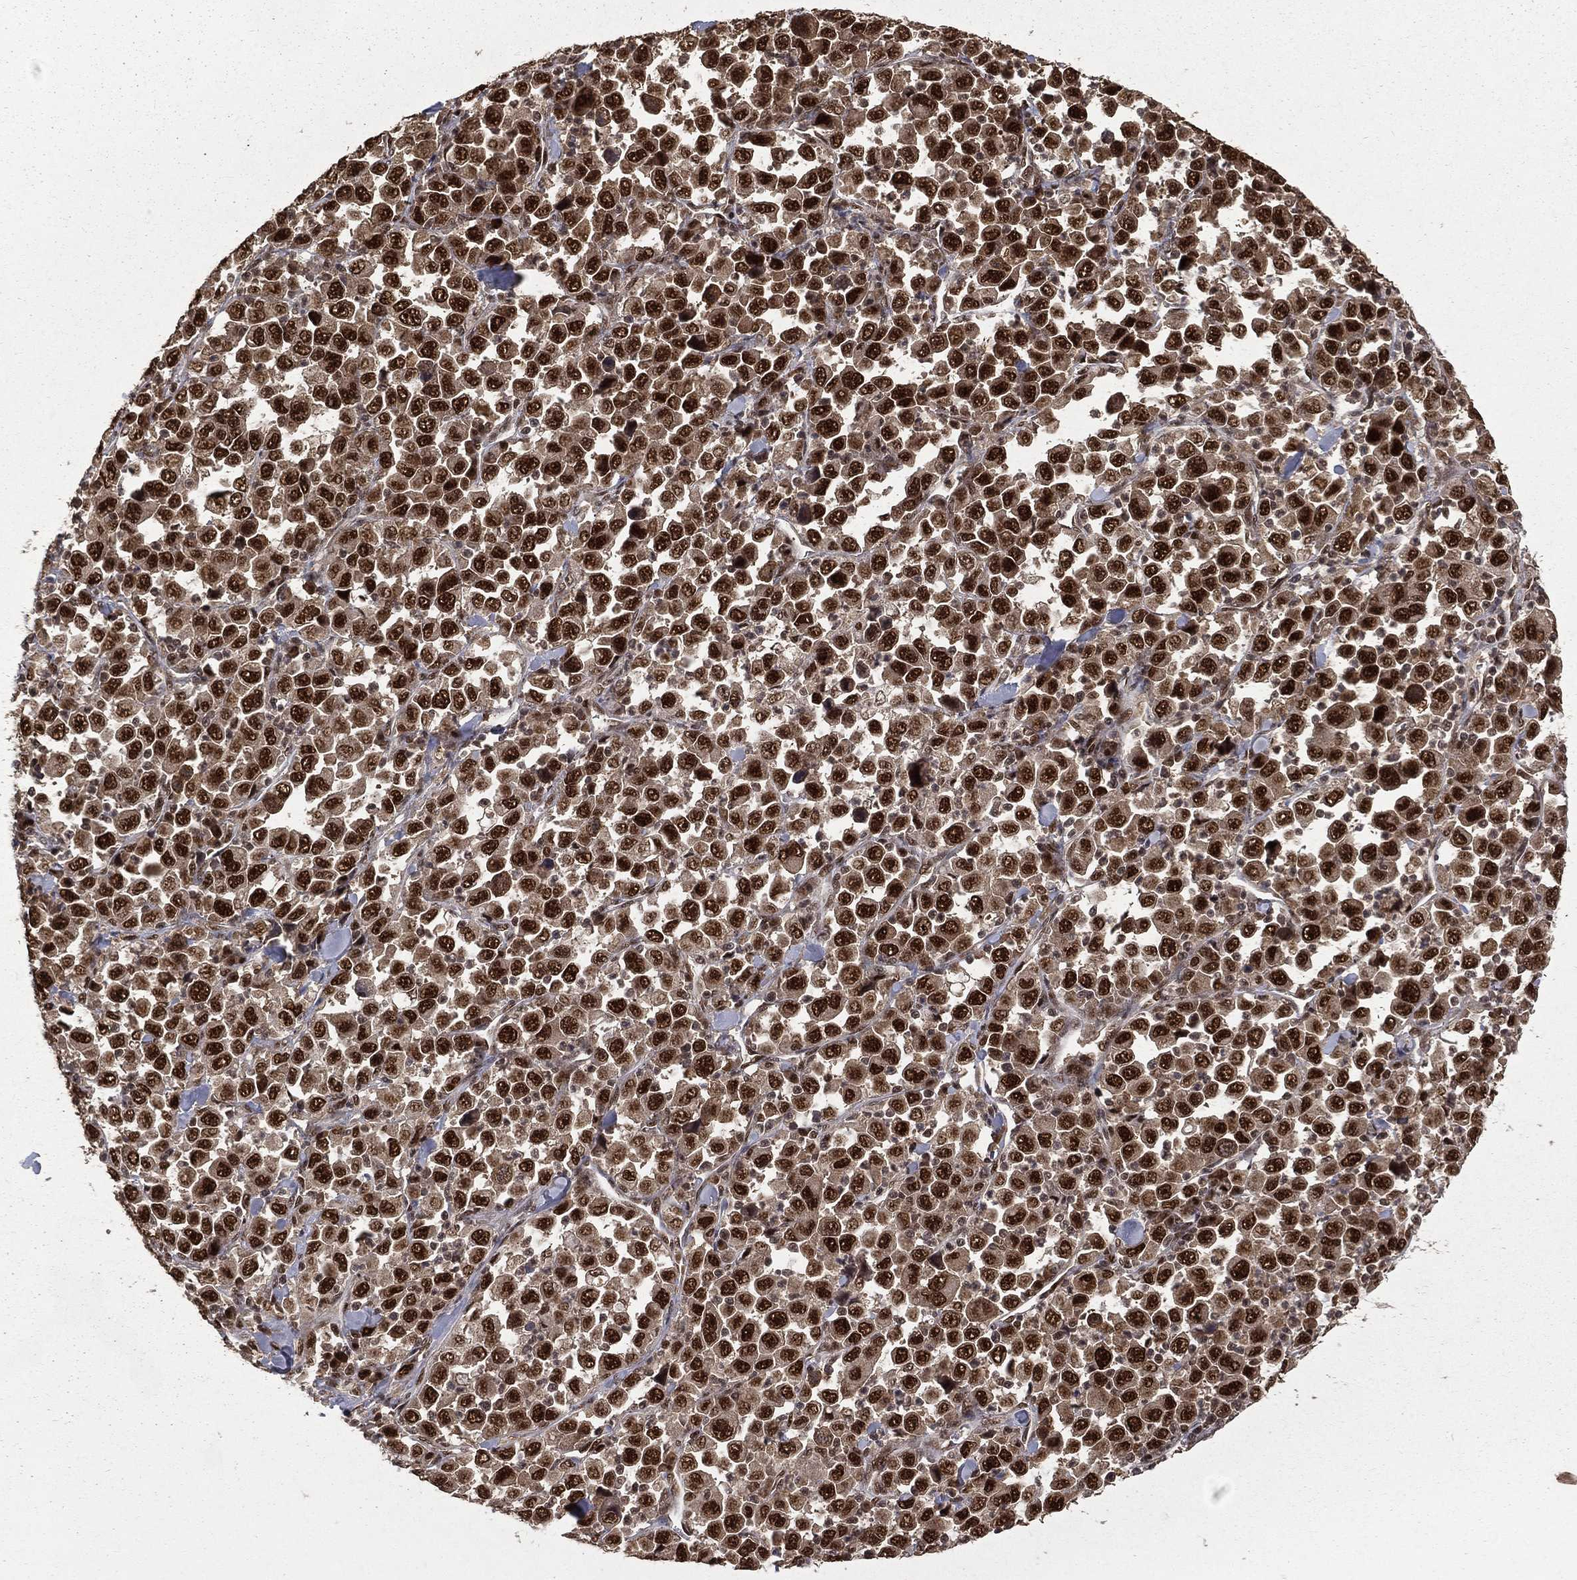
{"staining": {"intensity": "strong", "quantity": "25%-75%", "location": "nuclear"}, "tissue": "stomach cancer", "cell_type": "Tumor cells", "image_type": "cancer", "snomed": [{"axis": "morphology", "description": "Normal tissue, NOS"}, {"axis": "morphology", "description": "Adenocarcinoma, NOS"}, {"axis": "topography", "description": "Stomach, upper"}, {"axis": "topography", "description": "Stomach"}], "caption": "This is an image of immunohistochemistry staining of stomach adenocarcinoma, which shows strong expression in the nuclear of tumor cells.", "gene": "JMJD6", "patient": {"sex": "male", "age": 59}}